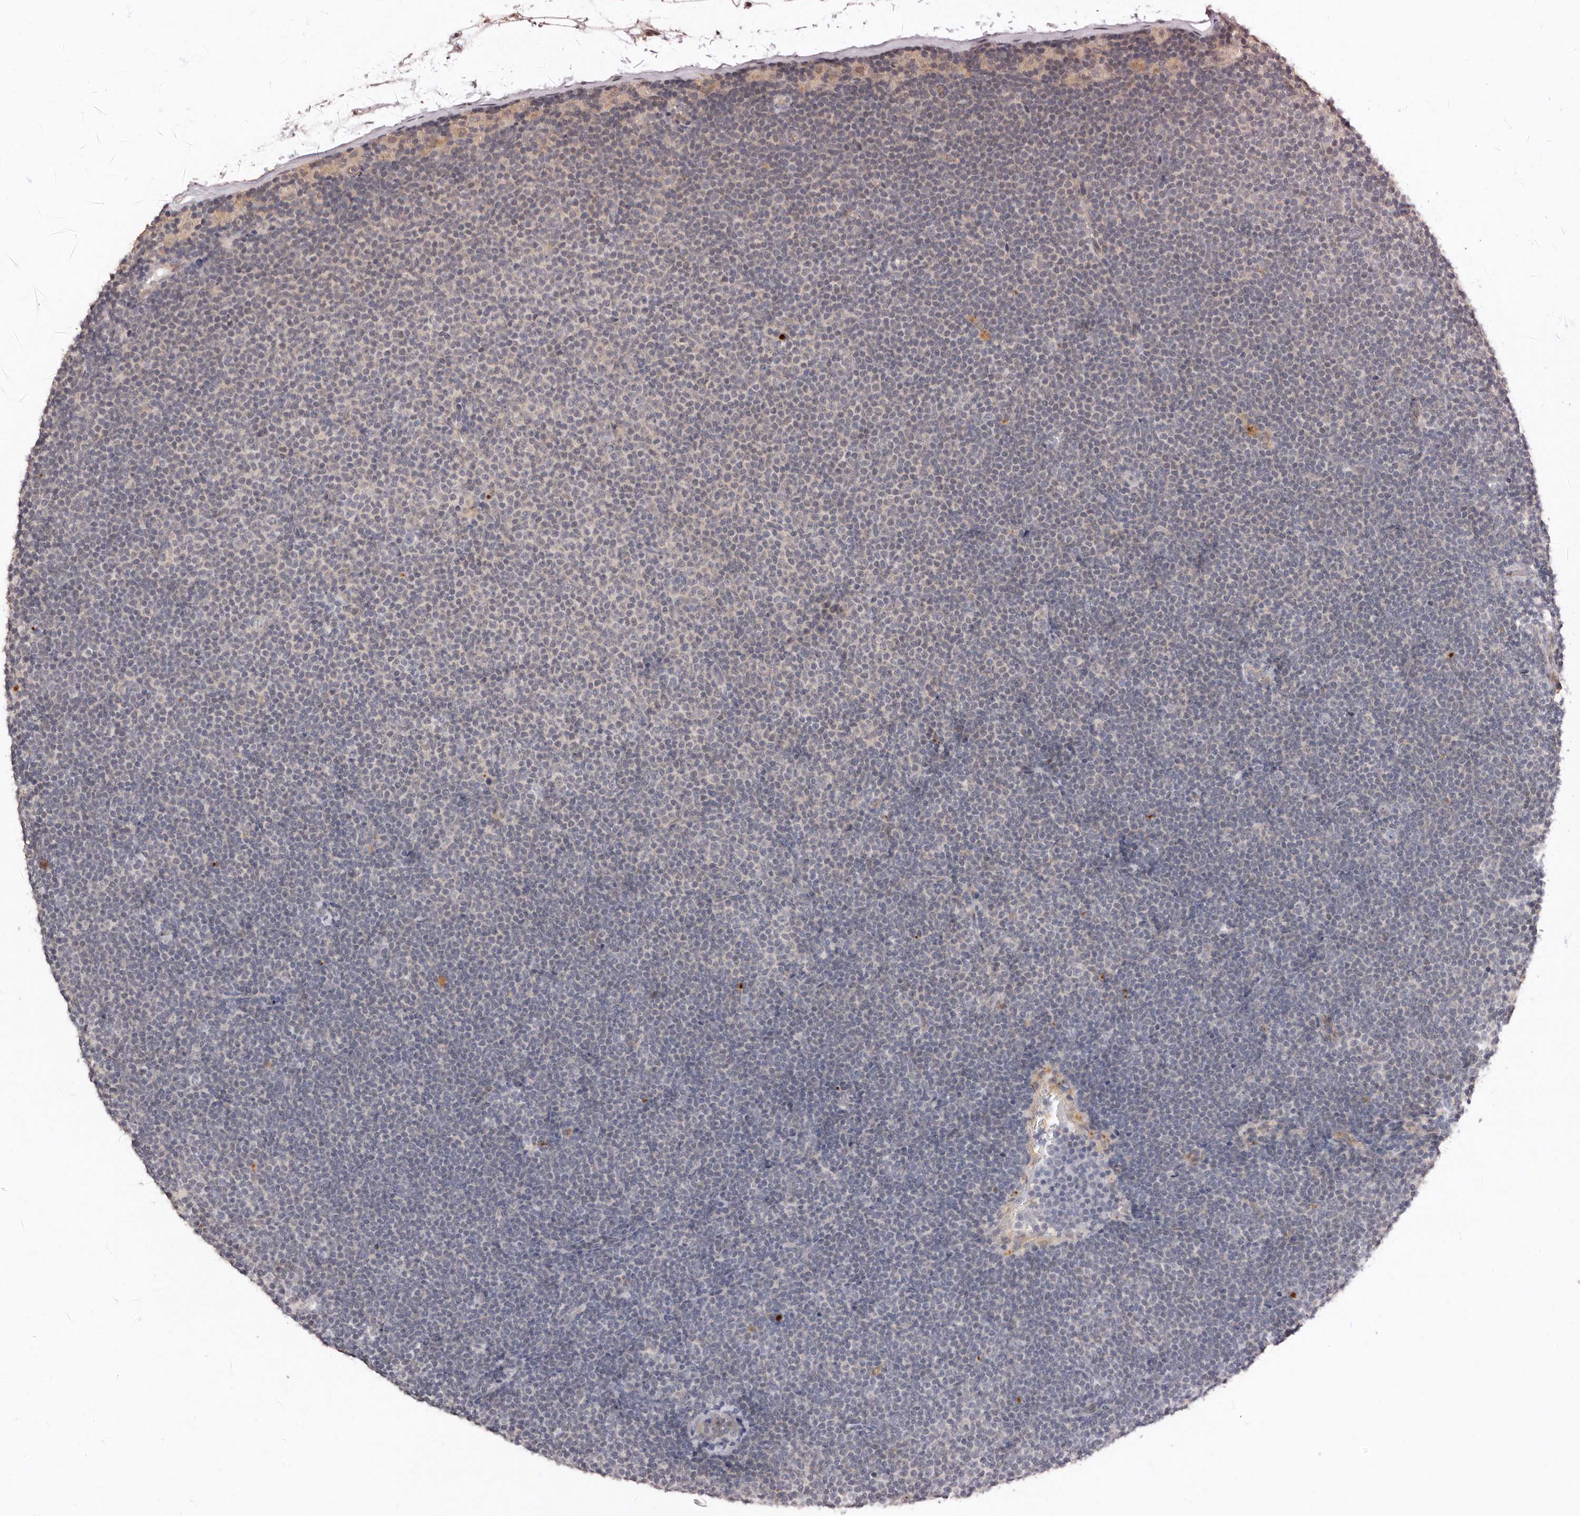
{"staining": {"intensity": "negative", "quantity": "none", "location": "none"}, "tissue": "lymphoma", "cell_type": "Tumor cells", "image_type": "cancer", "snomed": [{"axis": "morphology", "description": "Malignant lymphoma, non-Hodgkin's type, Low grade"}, {"axis": "topography", "description": "Lymph node"}], "caption": "Photomicrograph shows no protein positivity in tumor cells of low-grade malignant lymphoma, non-Hodgkin's type tissue. (DAB immunohistochemistry (IHC) visualized using brightfield microscopy, high magnification).", "gene": "SULT1E1", "patient": {"sex": "female", "age": 53}}